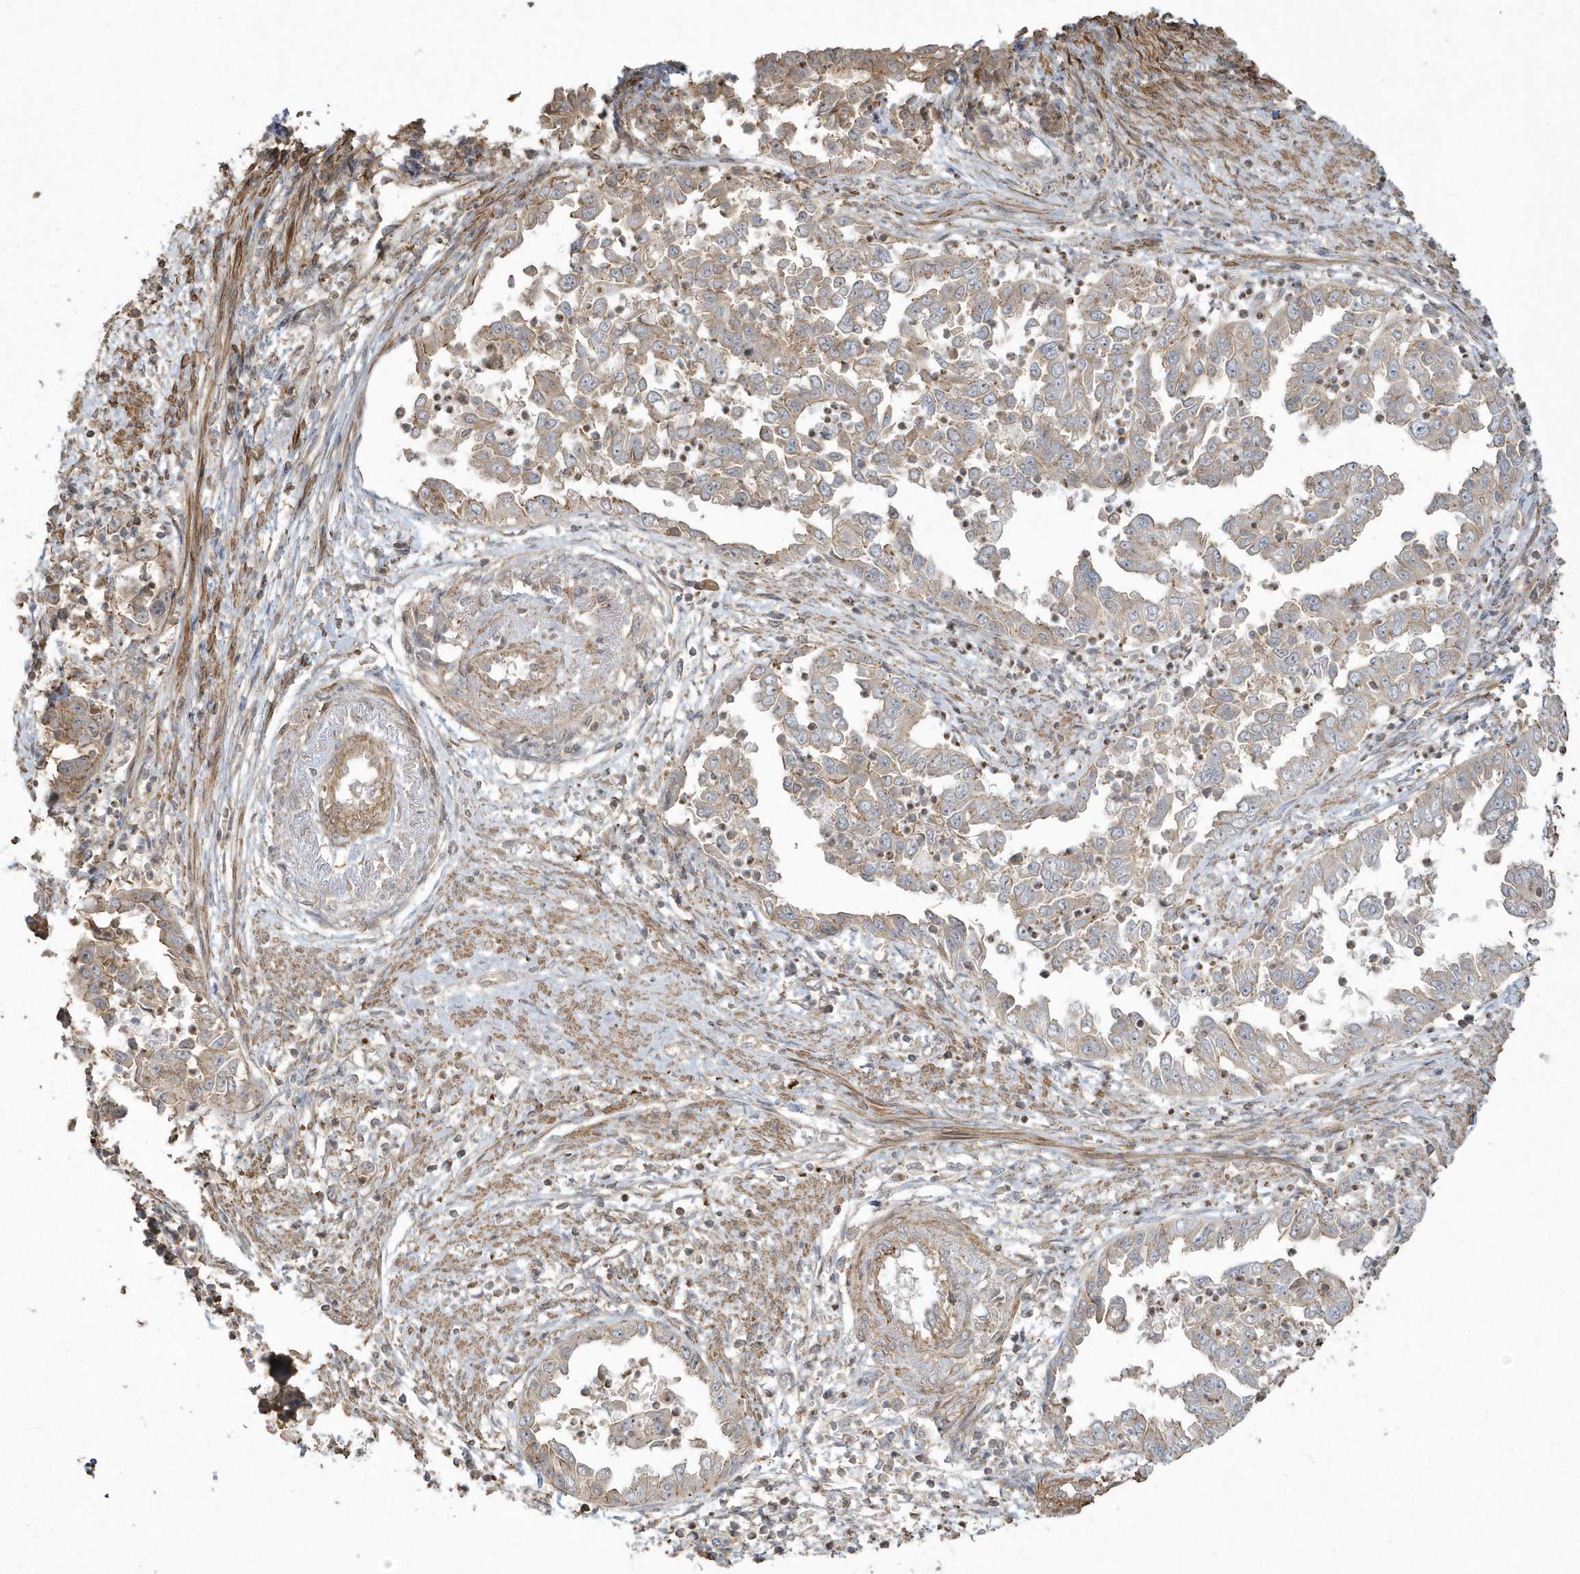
{"staining": {"intensity": "weak", "quantity": "25%-75%", "location": "cytoplasmic/membranous"}, "tissue": "endometrial cancer", "cell_type": "Tumor cells", "image_type": "cancer", "snomed": [{"axis": "morphology", "description": "Adenocarcinoma, NOS"}, {"axis": "topography", "description": "Endometrium"}], "caption": "Tumor cells demonstrate low levels of weak cytoplasmic/membranous positivity in approximately 25%-75% of cells in human endometrial cancer (adenocarcinoma). (DAB (3,3'-diaminobenzidine) IHC with brightfield microscopy, high magnification).", "gene": "ARMC8", "patient": {"sex": "female", "age": 85}}